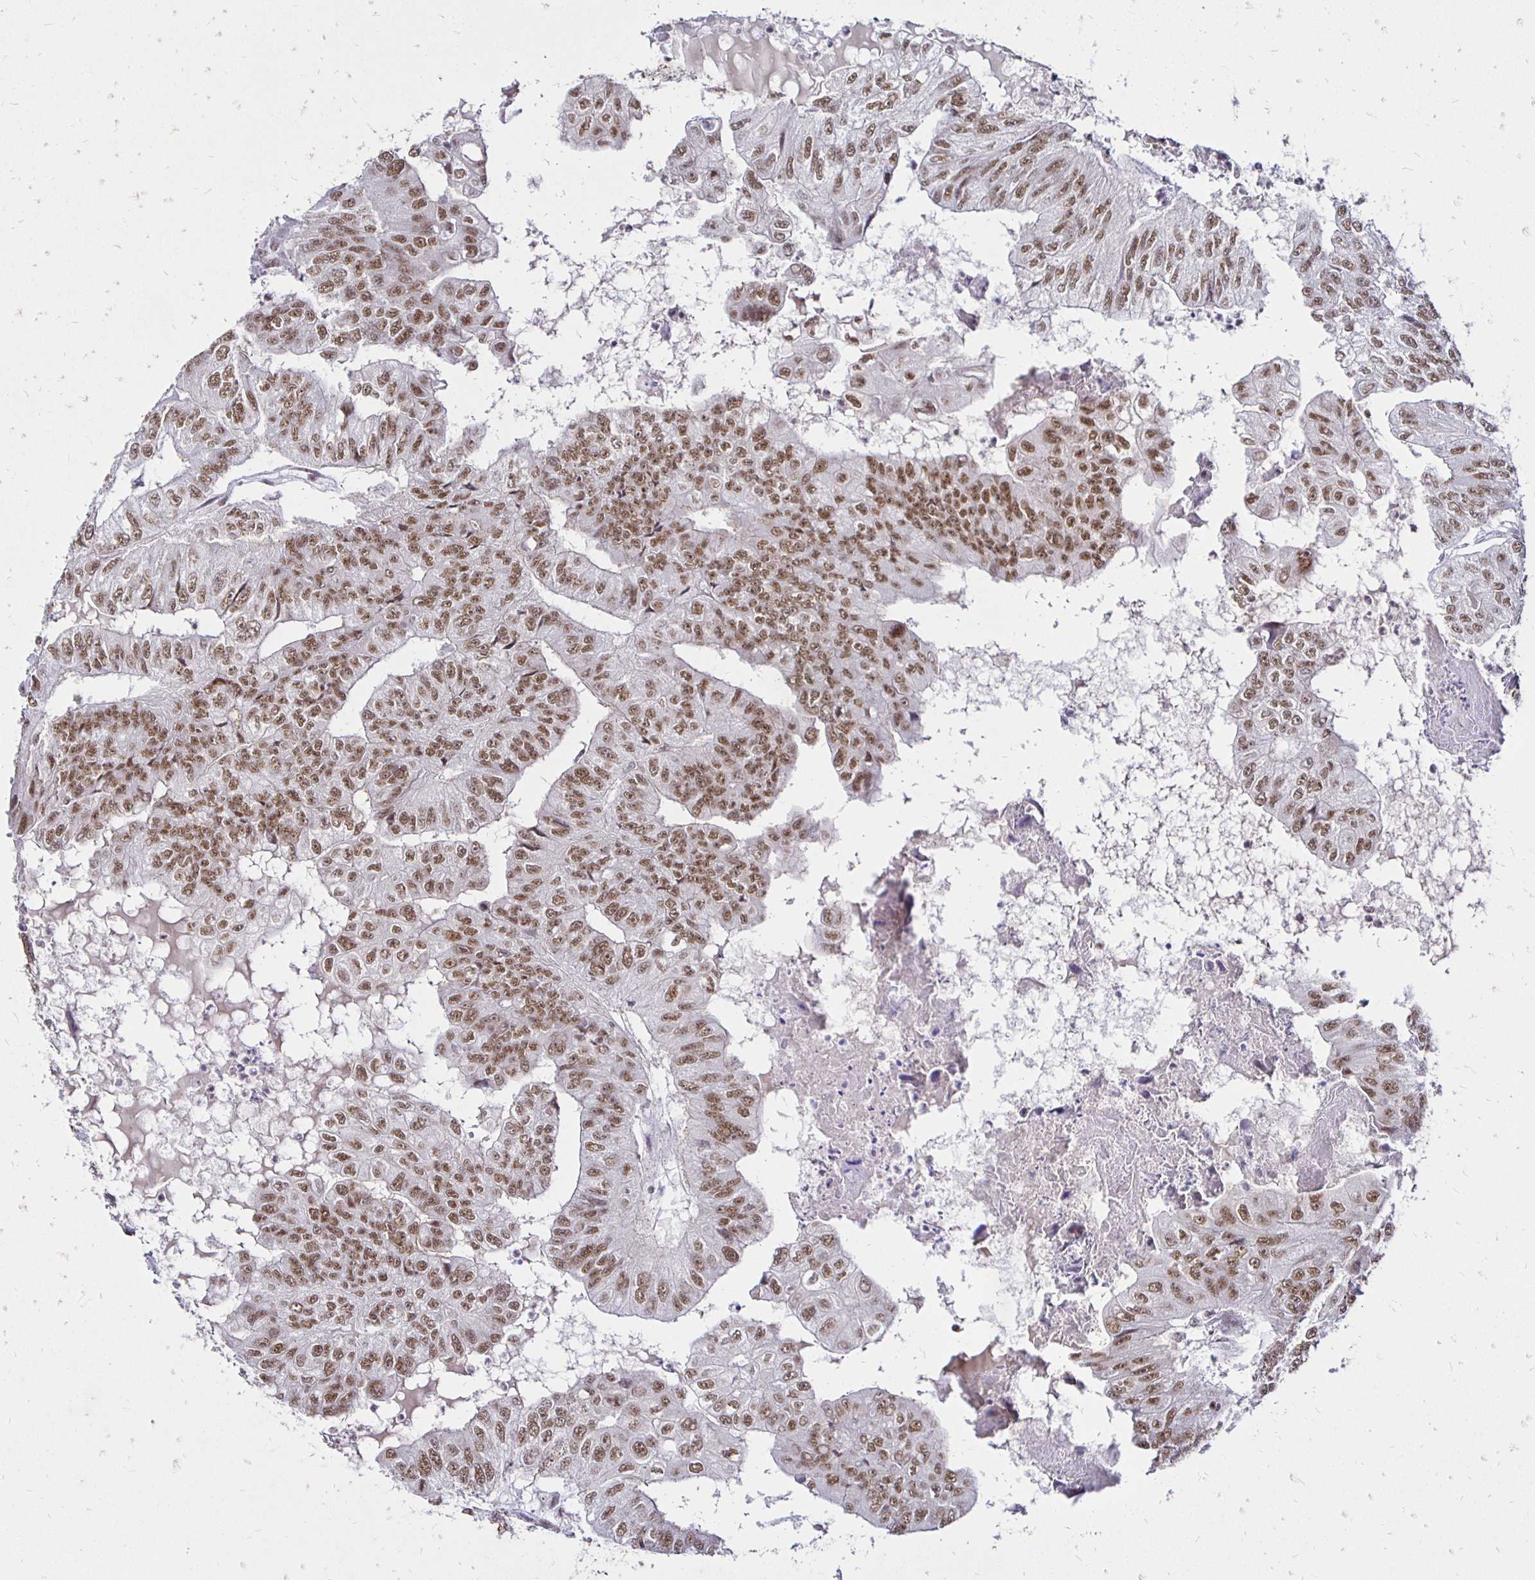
{"staining": {"intensity": "moderate", "quantity": ">75%", "location": "nuclear"}, "tissue": "colorectal cancer", "cell_type": "Tumor cells", "image_type": "cancer", "snomed": [{"axis": "morphology", "description": "Adenocarcinoma, NOS"}, {"axis": "topography", "description": "Colon"}], "caption": "Immunohistochemical staining of adenocarcinoma (colorectal) demonstrates medium levels of moderate nuclear protein expression in approximately >75% of tumor cells. Using DAB (3,3'-diaminobenzidine) (brown) and hematoxylin (blue) stains, captured at high magnification using brightfield microscopy.", "gene": "SIN3A", "patient": {"sex": "female", "age": 67}}